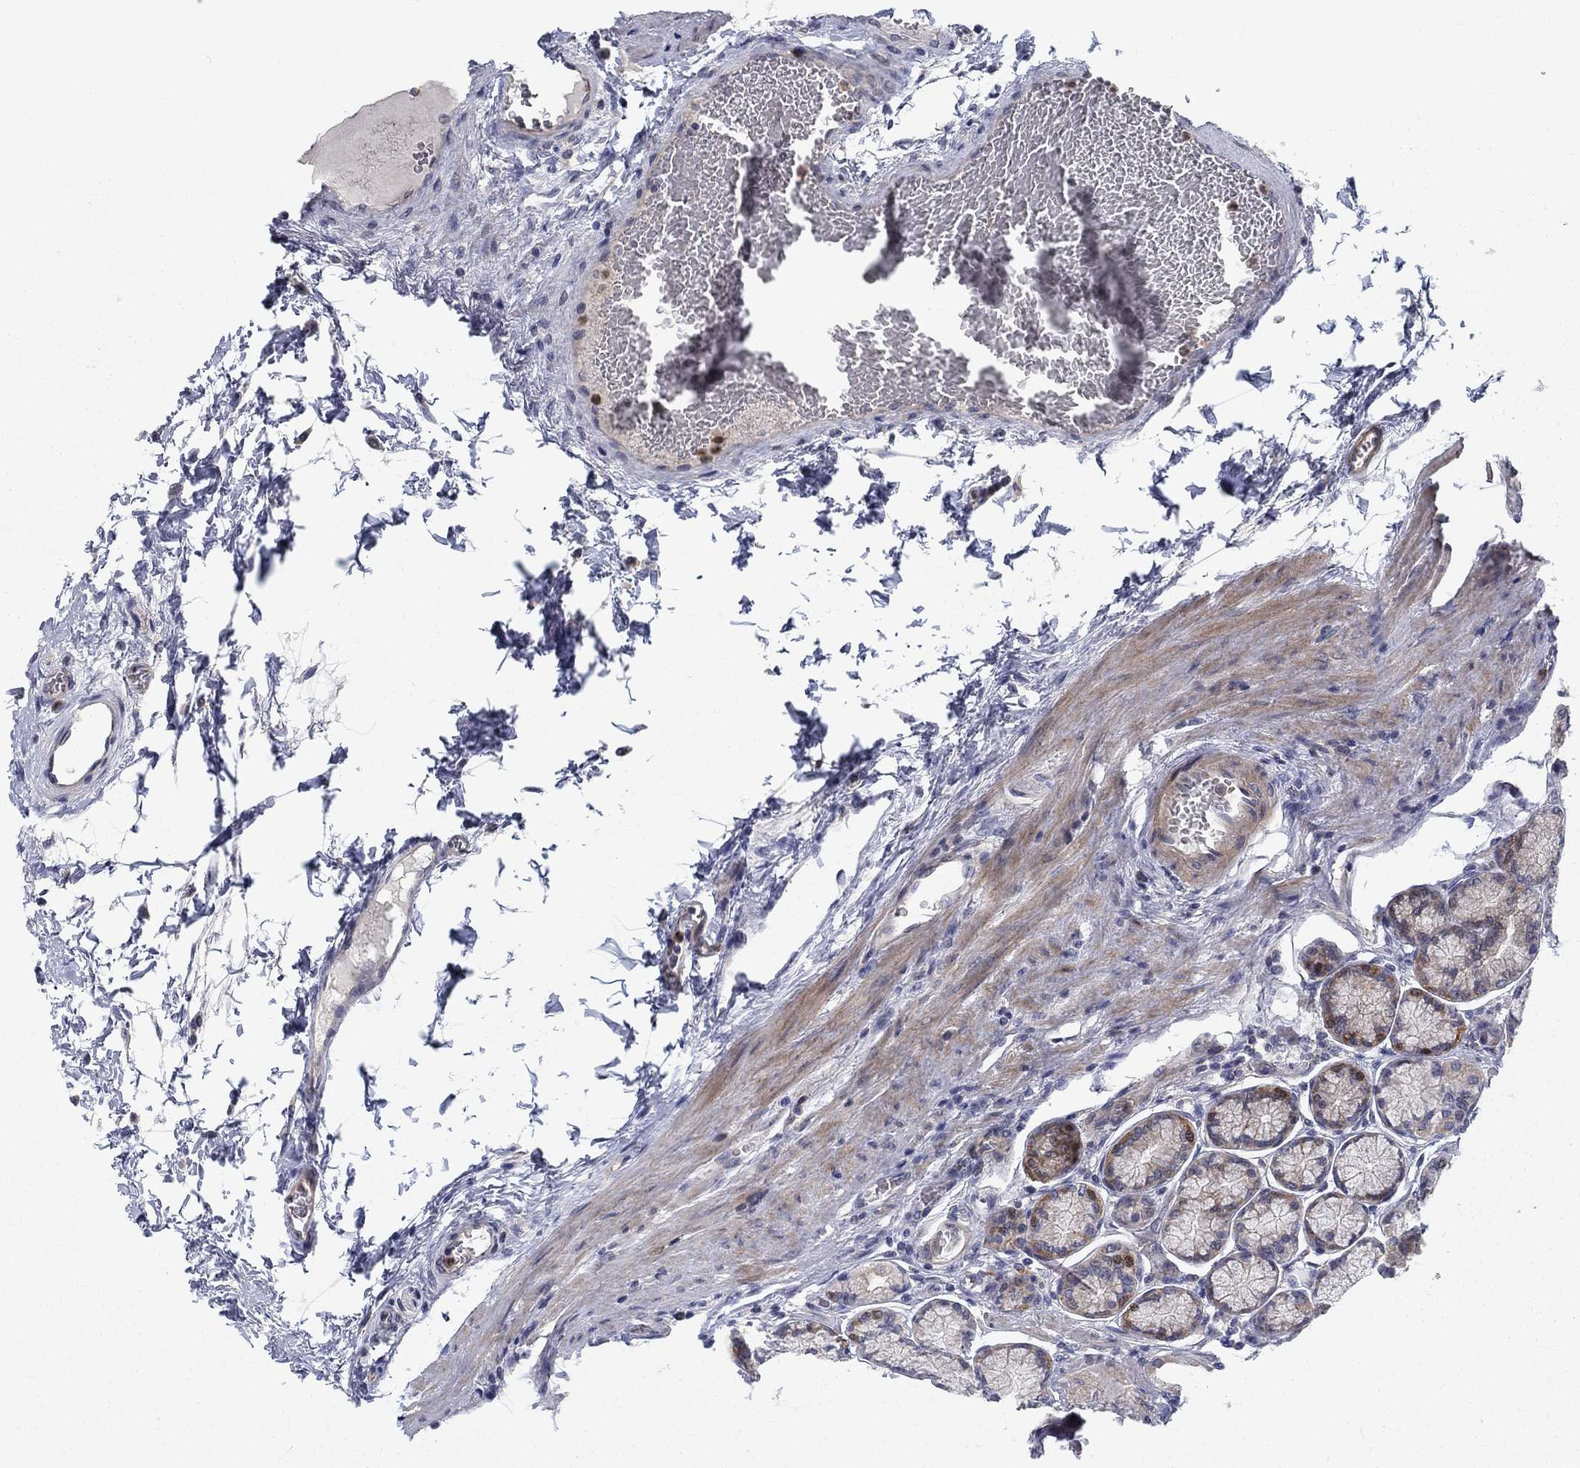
{"staining": {"intensity": "moderate", "quantity": "<25%", "location": "cytoplasmic/membranous"}, "tissue": "stomach", "cell_type": "Glandular cells", "image_type": "normal", "snomed": [{"axis": "morphology", "description": "Normal tissue, NOS"}, {"axis": "morphology", "description": "Adenocarcinoma, NOS"}, {"axis": "morphology", "description": "Adenocarcinoma, High grade"}, {"axis": "topography", "description": "Stomach, upper"}, {"axis": "topography", "description": "Stomach"}], "caption": "Protein staining of unremarkable stomach shows moderate cytoplasmic/membranous staining in approximately <25% of glandular cells.", "gene": "KIF15", "patient": {"sex": "female", "age": 65}}